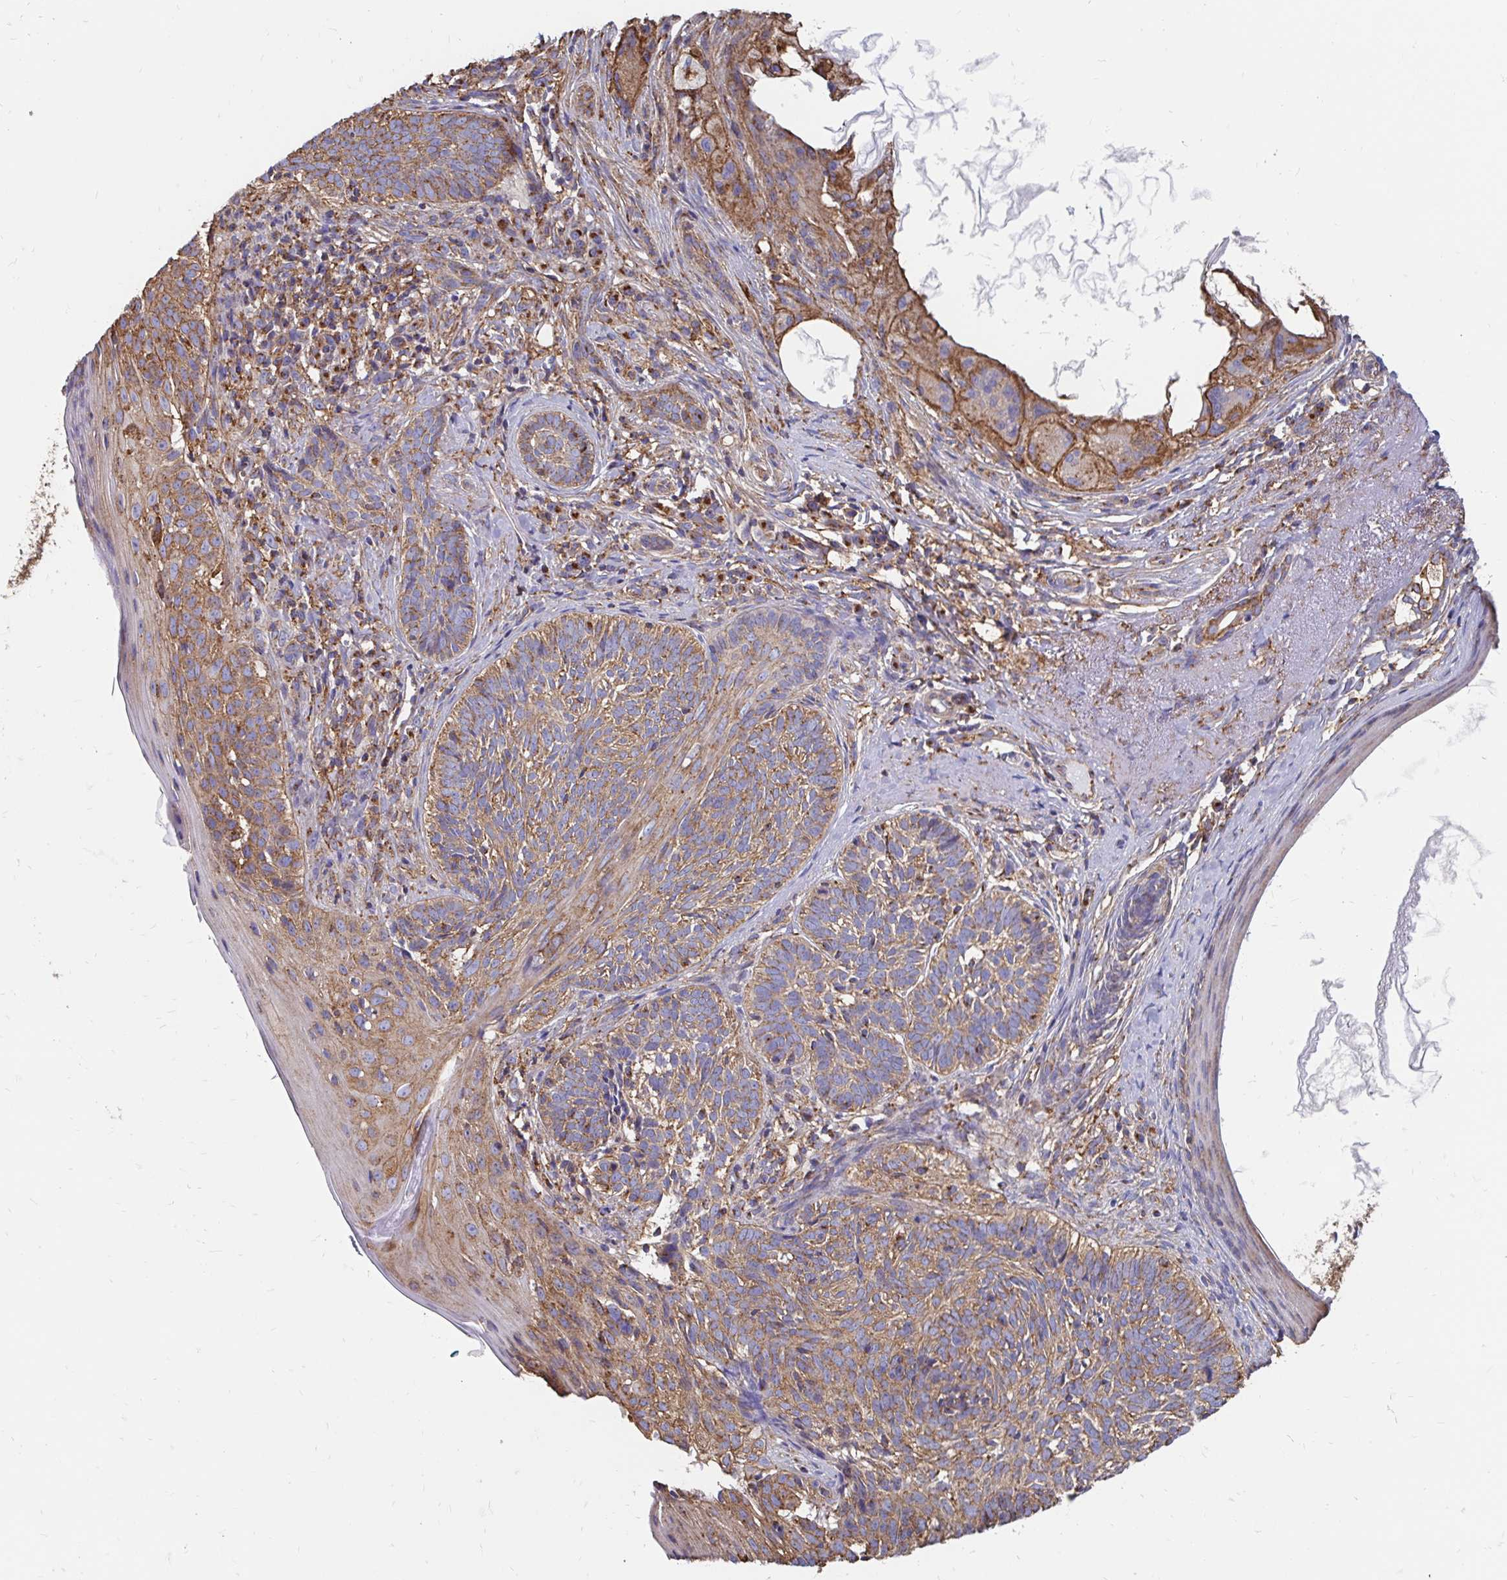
{"staining": {"intensity": "moderate", "quantity": ">75%", "location": "cytoplasmic/membranous"}, "tissue": "skin cancer", "cell_type": "Tumor cells", "image_type": "cancer", "snomed": [{"axis": "morphology", "description": "Basal cell carcinoma"}, {"axis": "topography", "description": "Skin"}], "caption": "DAB (3,3'-diaminobenzidine) immunohistochemical staining of human skin cancer exhibits moderate cytoplasmic/membranous protein expression in about >75% of tumor cells.", "gene": "CLTC", "patient": {"sex": "female", "age": 74}}